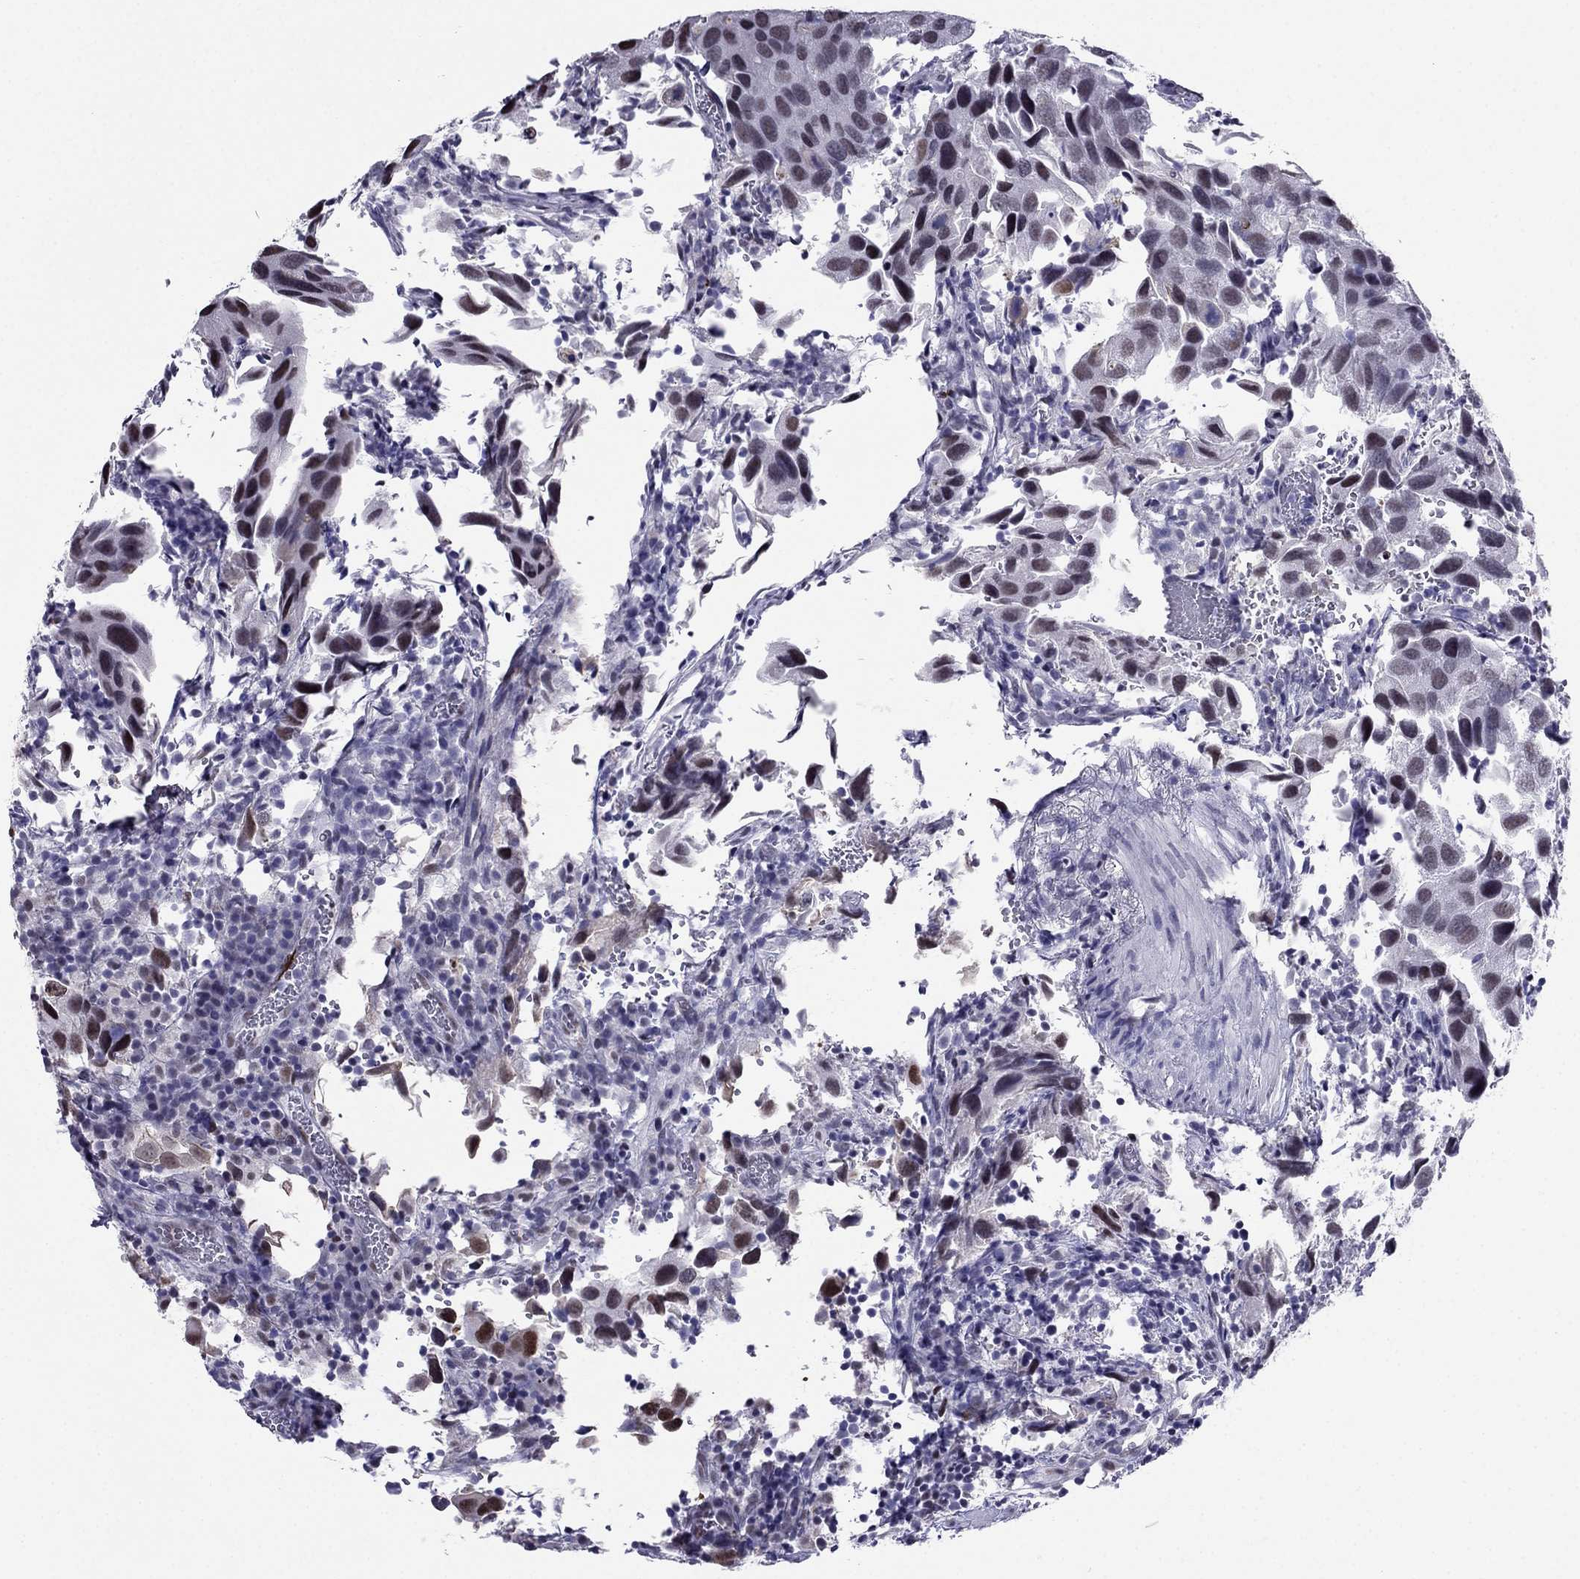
{"staining": {"intensity": "weak", "quantity": ">75%", "location": "nuclear"}, "tissue": "urothelial cancer", "cell_type": "Tumor cells", "image_type": "cancer", "snomed": [{"axis": "morphology", "description": "Urothelial carcinoma, High grade"}, {"axis": "topography", "description": "Urinary bladder"}], "caption": "Tumor cells display low levels of weak nuclear staining in about >75% of cells in high-grade urothelial carcinoma.", "gene": "PPM1G", "patient": {"sex": "male", "age": 79}}